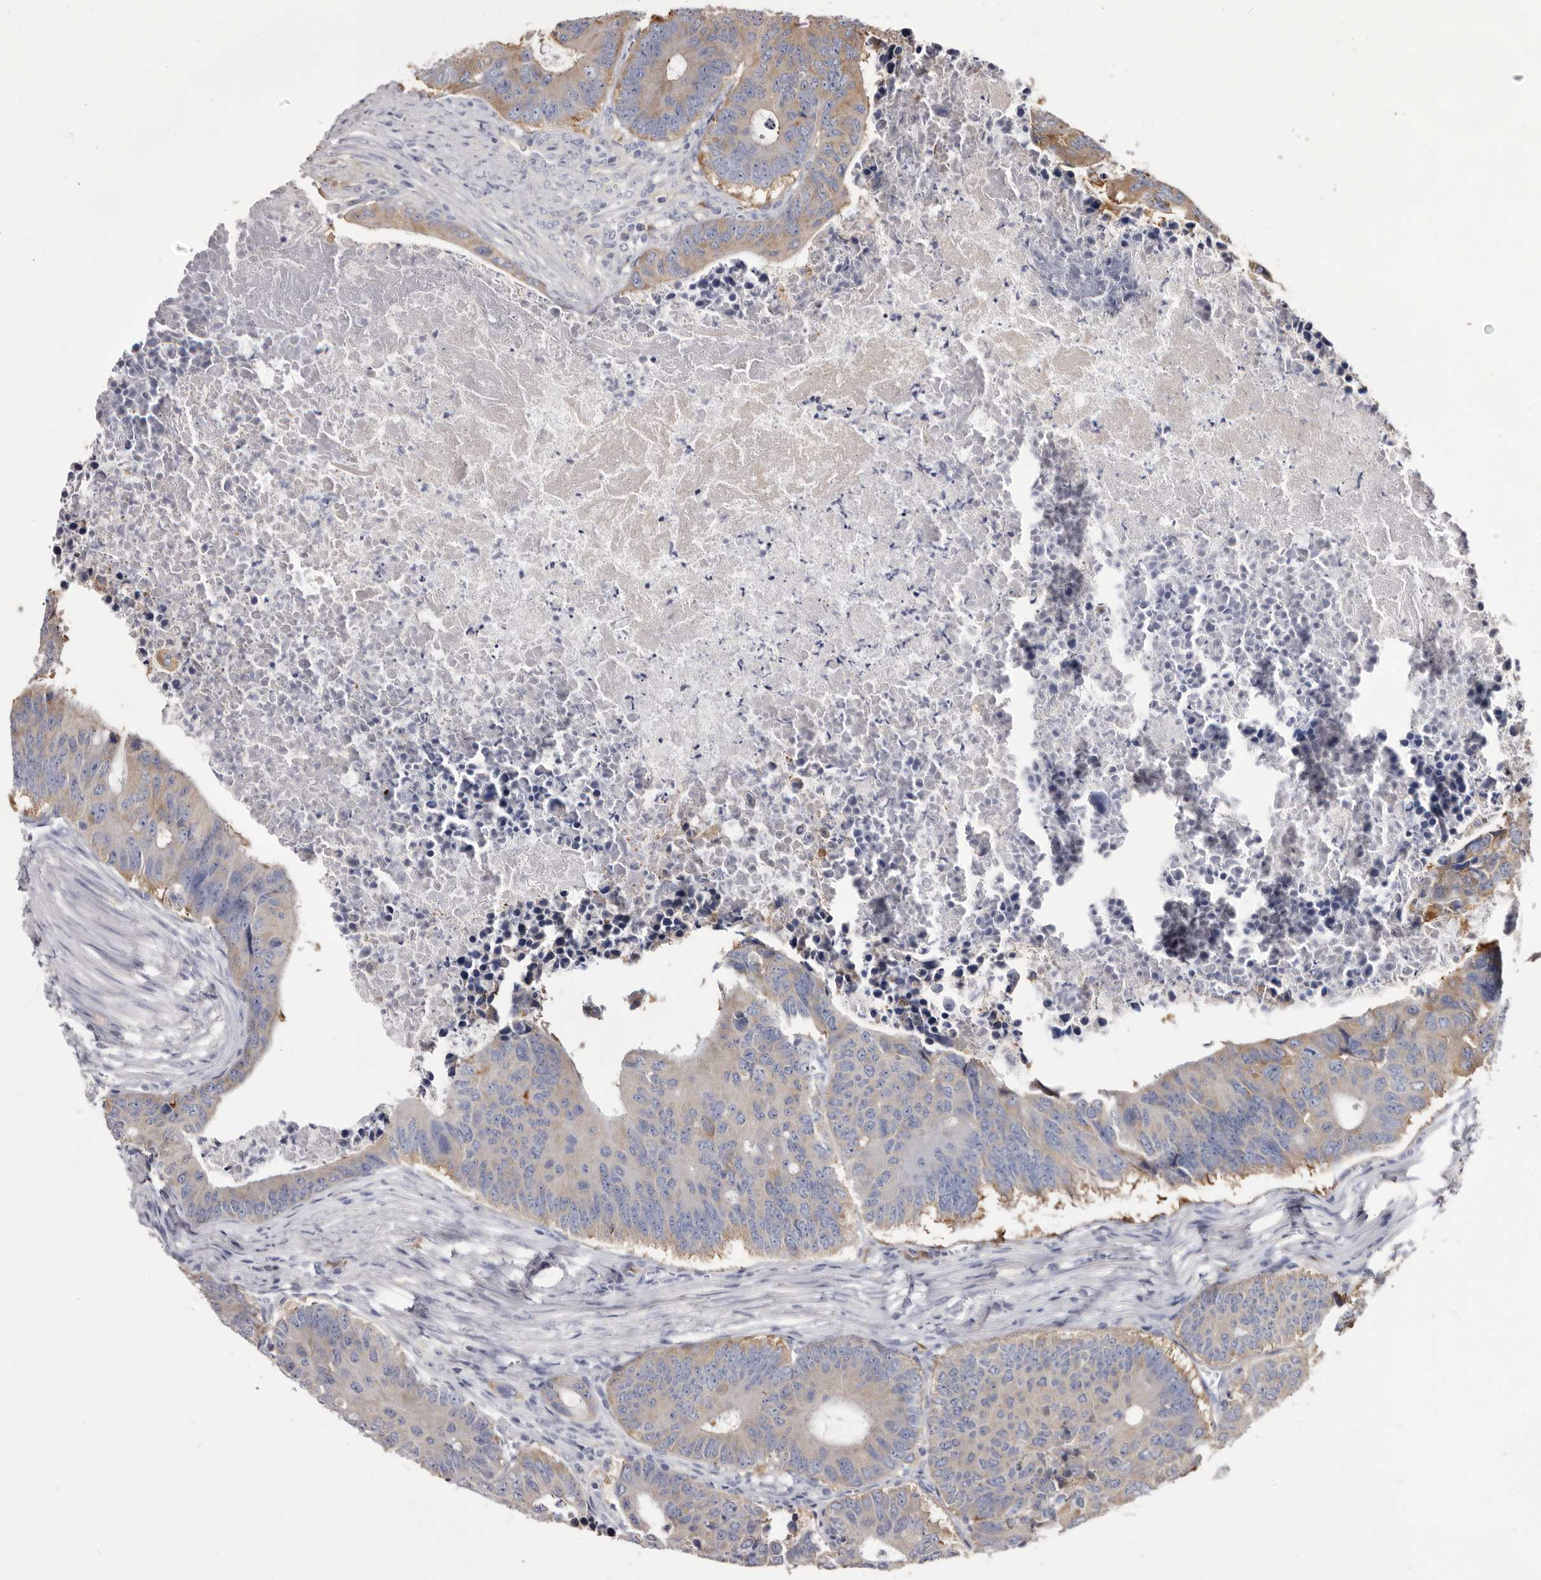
{"staining": {"intensity": "moderate", "quantity": "25%-75%", "location": "cytoplasmic/membranous"}, "tissue": "colorectal cancer", "cell_type": "Tumor cells", "image_type": "cancer", "snomed": [{"axis": "morphology", "description": "Adenocarcinoma, NOS"}, {"axis": "topography", "description": "Colon"}], "caption": "The image reveals staining of adenocarcinoma (colorectal), revealing moderate cytoplasmic/membranous protein expression (brown color) within tumor cells.", "gene": "TPD52", "patient": {"sex": "male", "age": 87}}